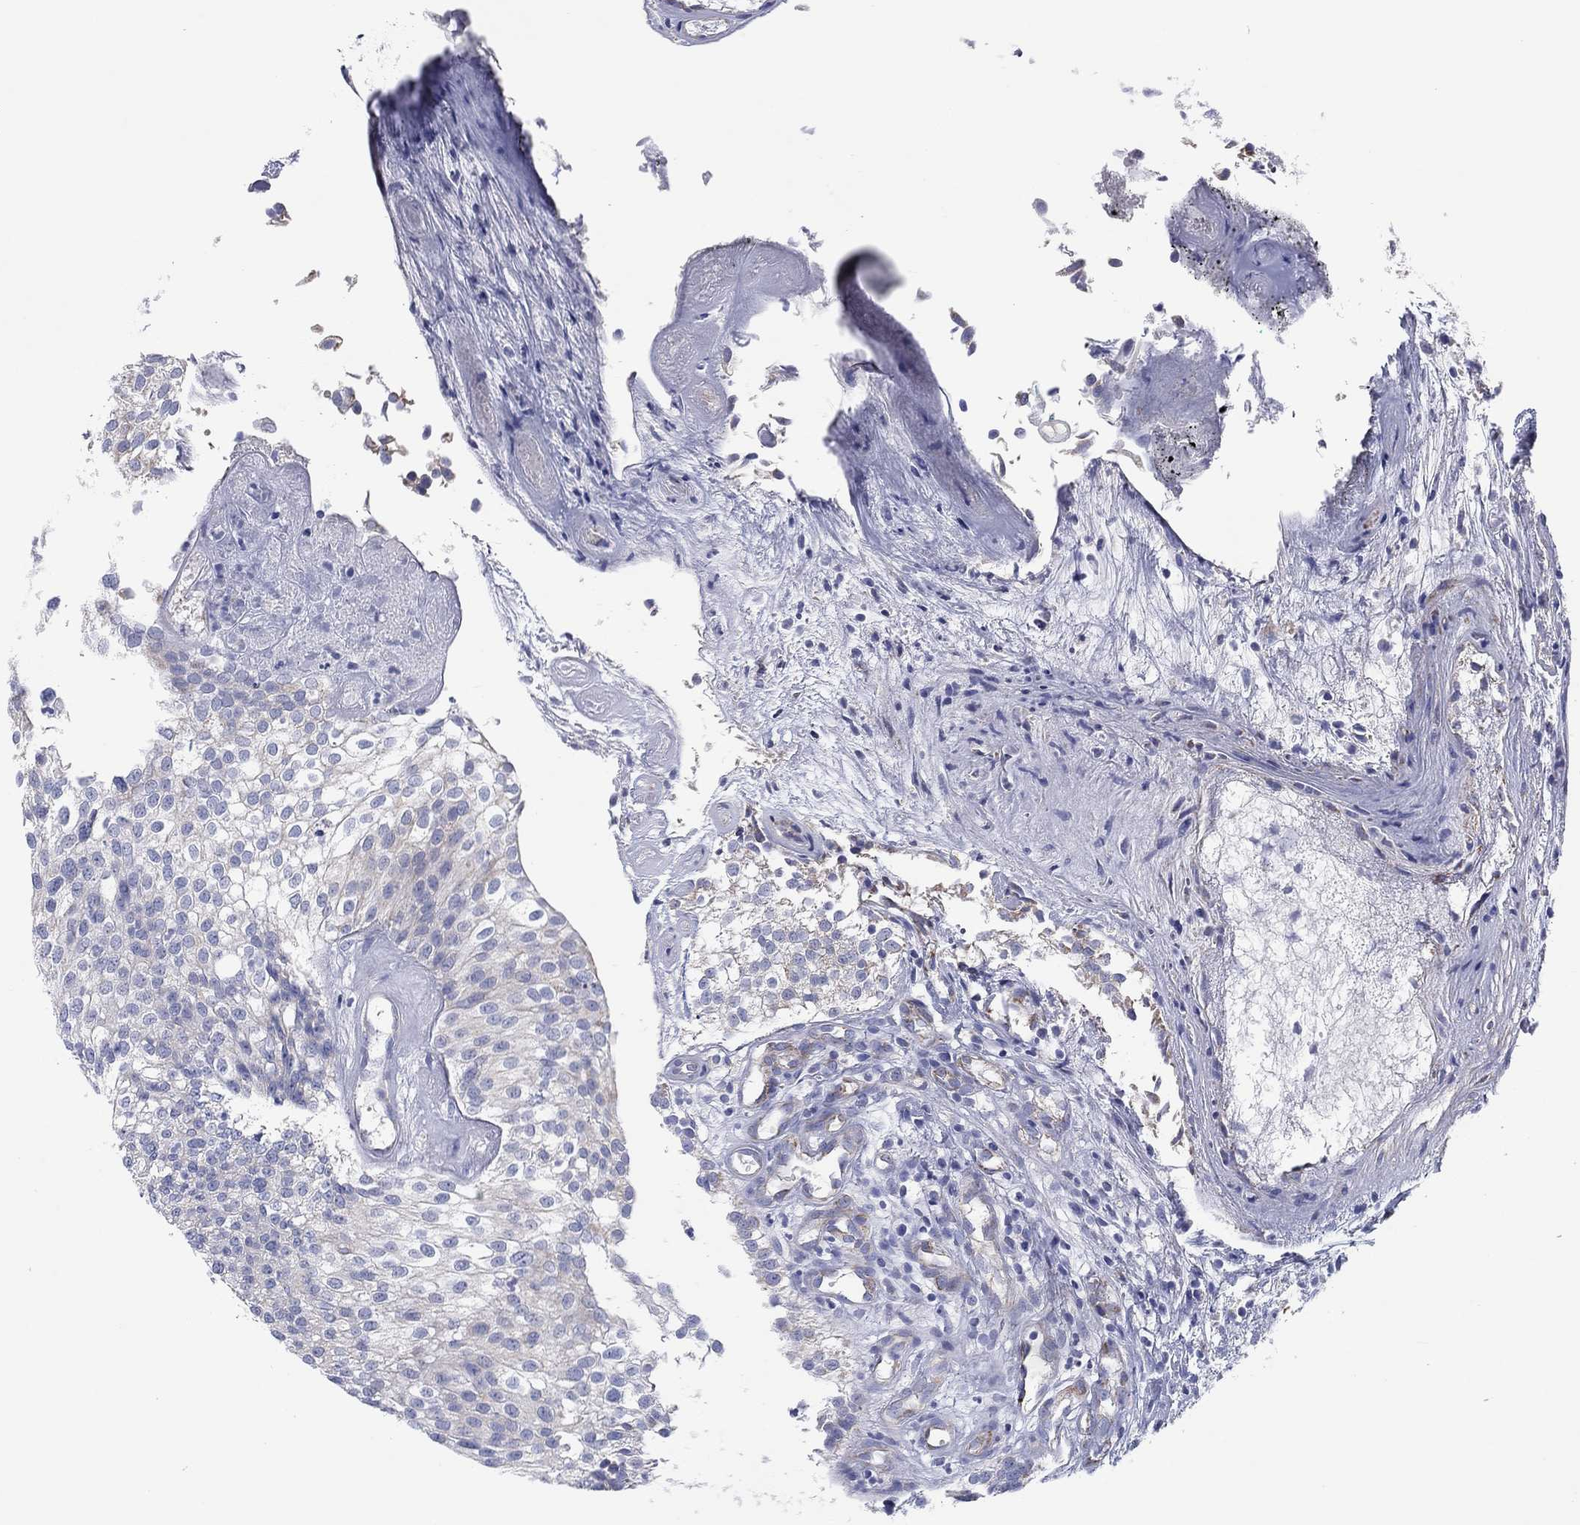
{"staining": {"intensity": "negative", "quantity": "none", "location": "none"}, "tissue": "urothelial cancer", "cell_type": "Tumor cells", "image_type": "cancer", "snomed": [{"axis": "morphology", "description": "Urothelial carcinoma, High grade"}, {"axis": "topography", "description": "Urinary bladder"}], "caption": "Immunohistochemical staining of human high-grade urothelial carcinoma shows no significant staining in tumor cells.", "gene": "MGST3", "patient": {"sex": "female", "age": 79}}